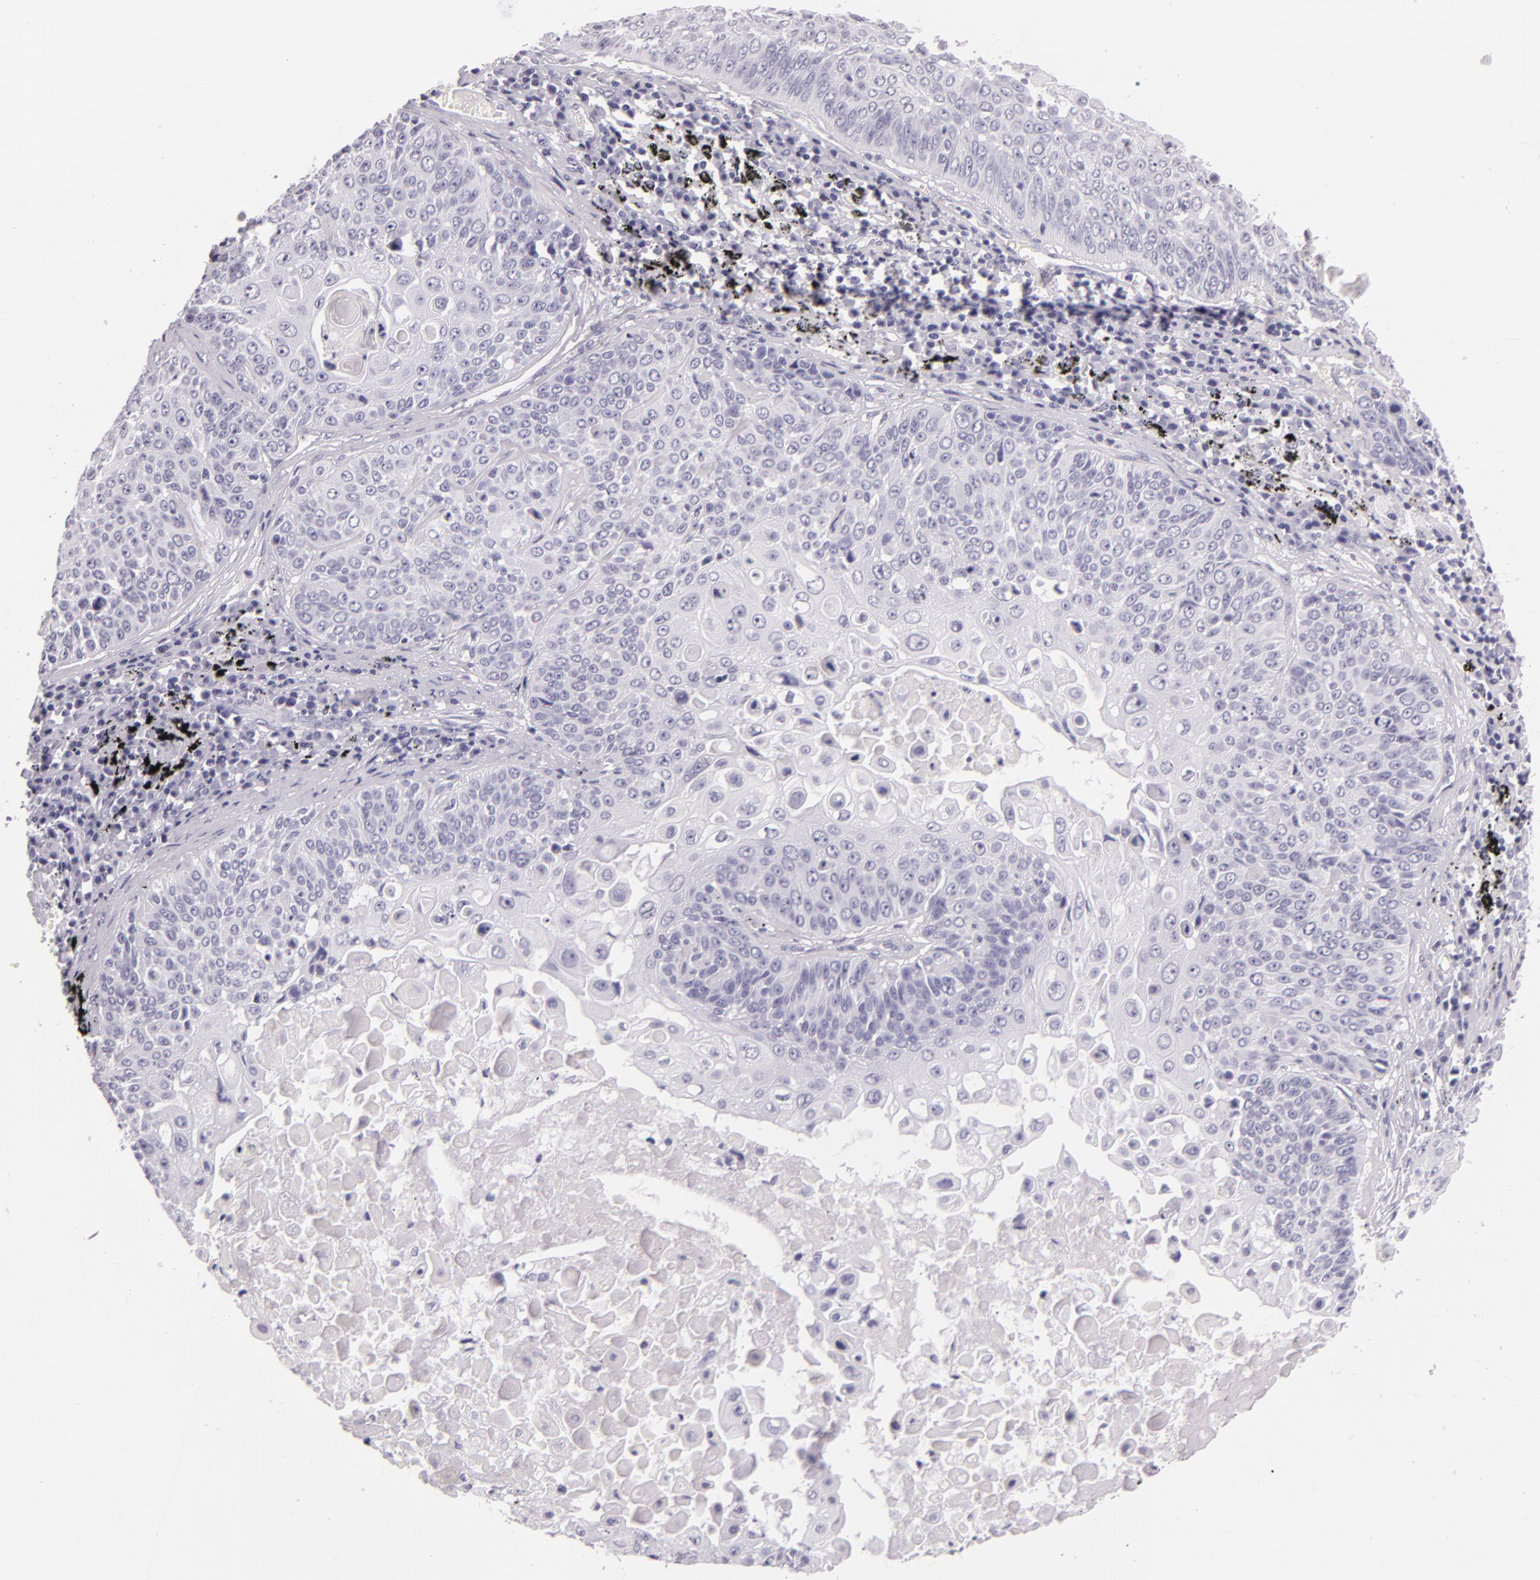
{"staining": {"intensity": "negative", "quantity": "none", "location": "none"}, "tissue": "lung cancer", "cell_type": "Tumor cells", "image_type": "cancer", "snomed": [{"axis": "morphology", "description": "Adenocarcinoma, NOS"}, {"axis": "topography", "description": "Lung"}], "caption": "DAB immunohistochemical staining of lung cancer displays no significant staining in tumor cells.", "gene": "DLG4", "patient": {"sex": "male", "age": 60}}